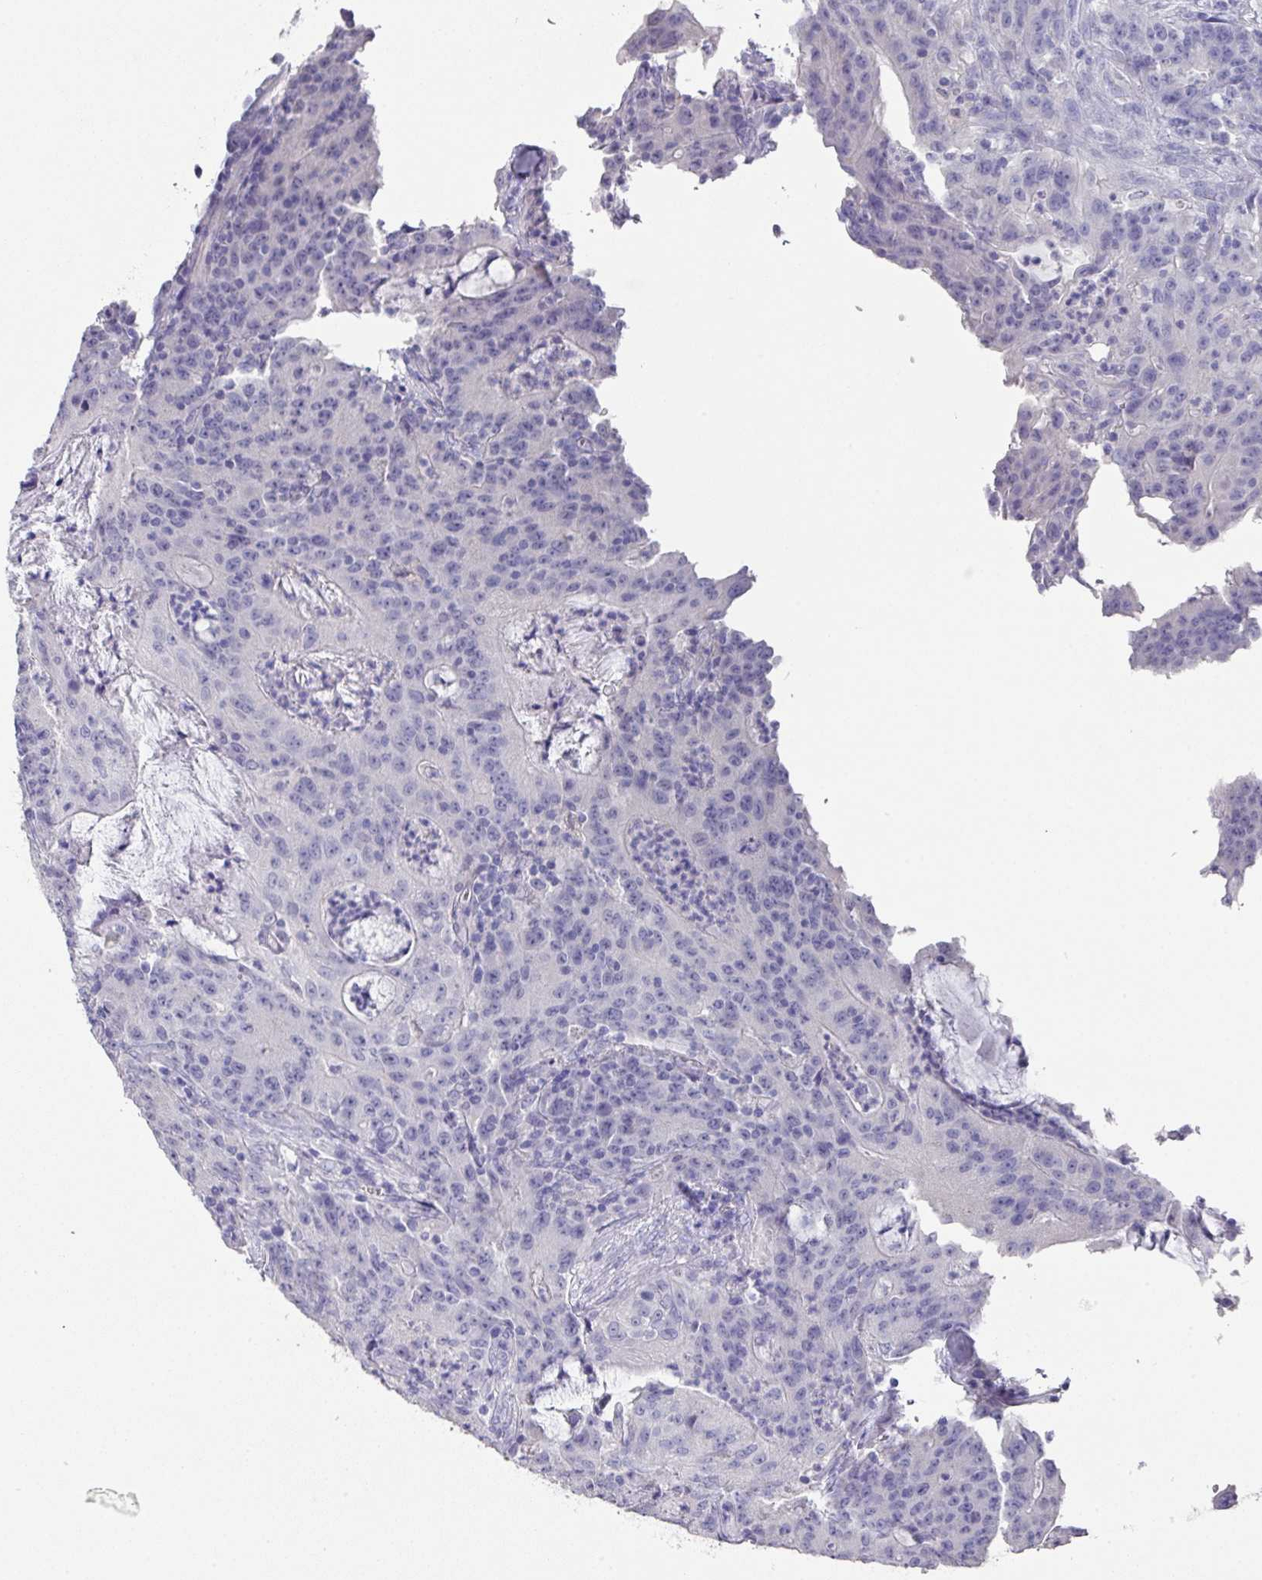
{"staining": {"intensity": "negative", "quantity": "none", "location": "none"}, "tissue": "colorectal cancer", "cell_type": "Tumor cells", "image_type": "cancer", "snomed": [{"axis": "morphology", "description": "Adenocarcinoma, NOS"}, {"axis": "topography", "description": "Colon"}], "caption": "Colorectal cancer (adenocarcinoma) was stained to show a protein in brown. There is no significant positivity in tumor cells.", "gene": "DAZL", "patient": {"sex": "male", "age": 83}}